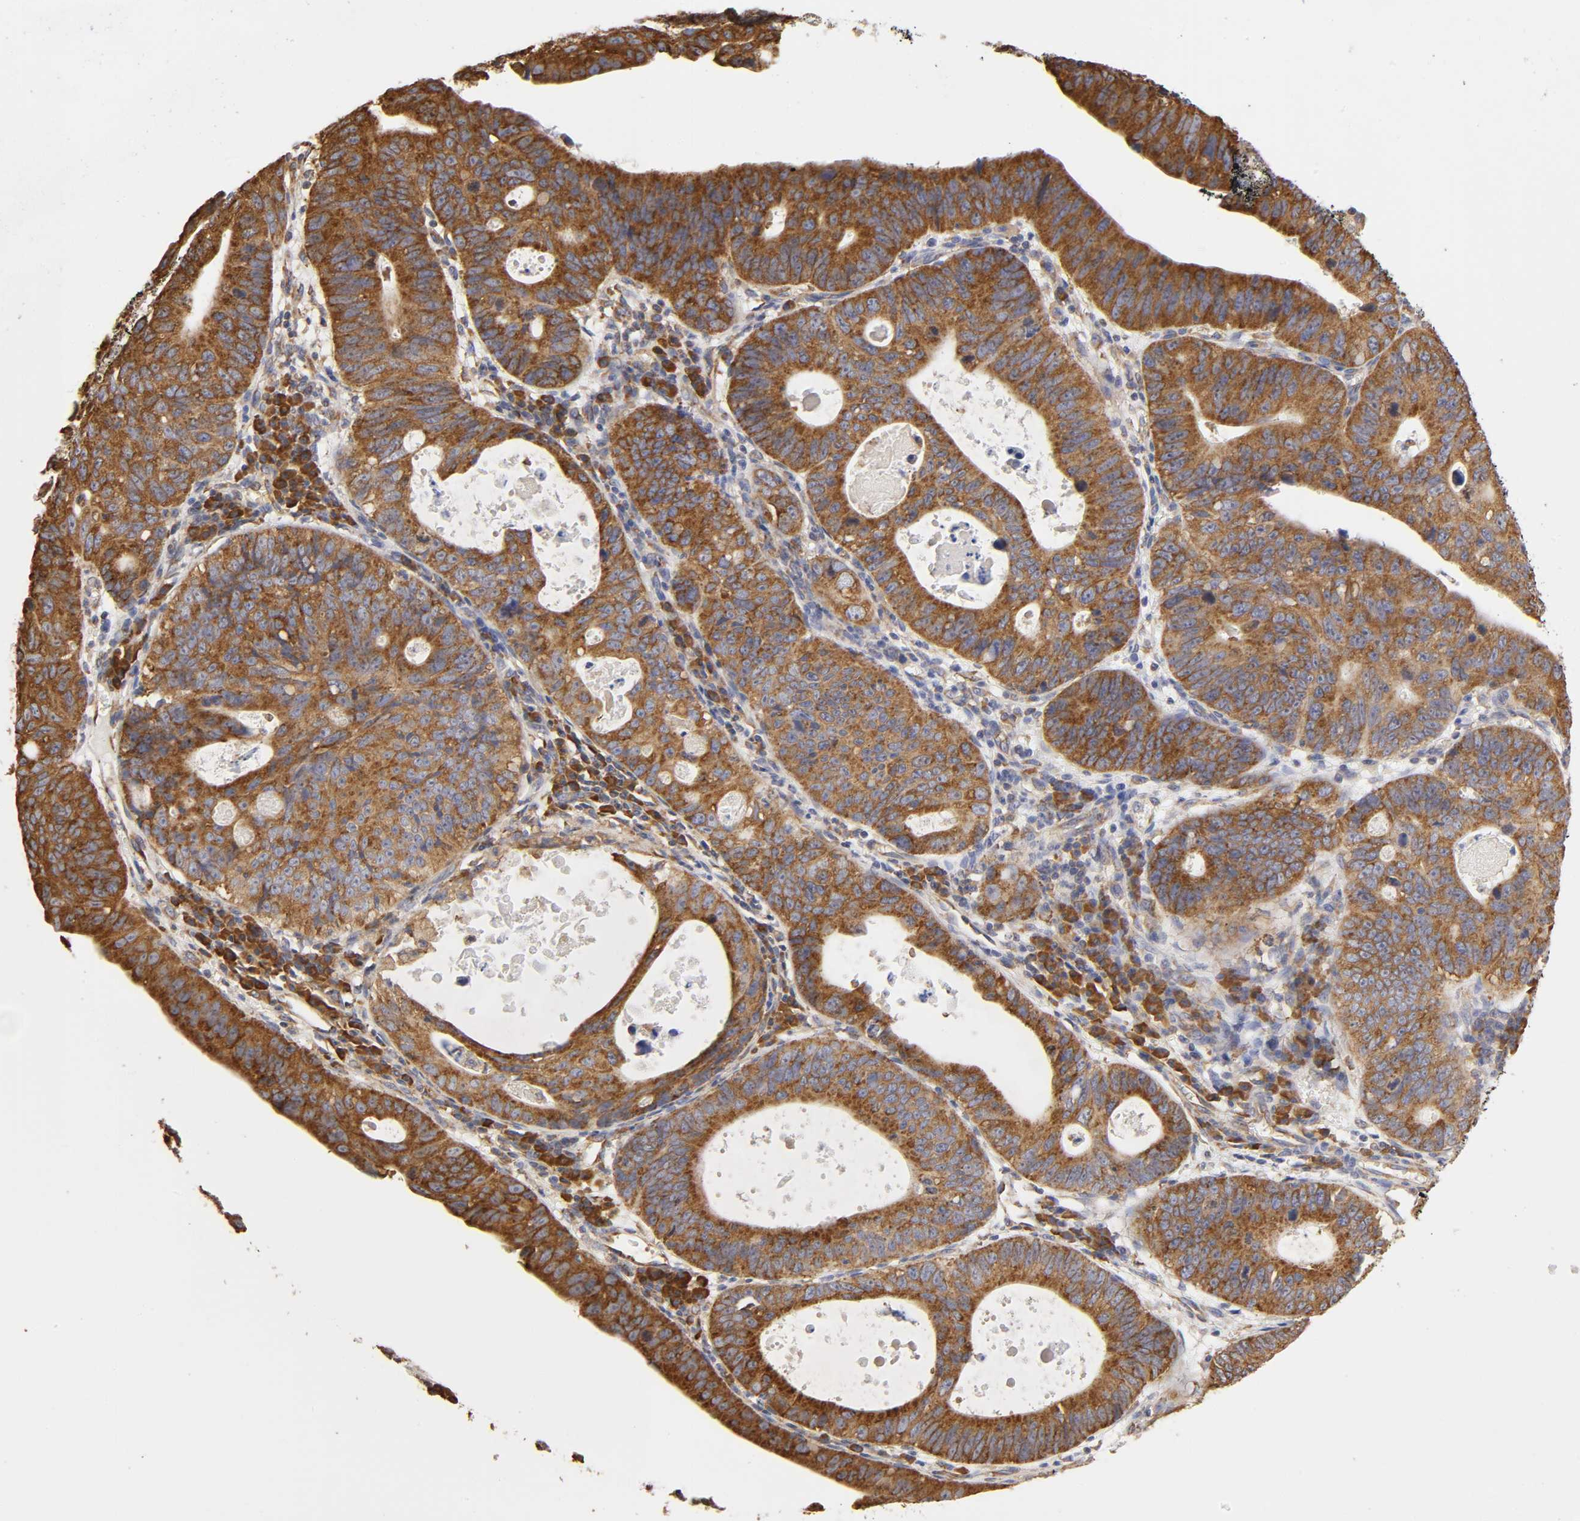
{"staining": {"intensity": "strong", "quantity": ">75%", "location": "cytoplasmic/membranous"}, "tissue": "stomach cancer", "cell_type": "Tumor cells", "image_type": "cancer", "snomed": [{"axis": "morphology", "description": "Adenocarcinoma, NOS"}, {"axis": "topography", "description": "Stomach"}], "caption": "Immunohistochemical staining of human stomach adenocarcinoma shows high levels of strong cytoplasmic/membranous expression in about >75% of tumor cells.", "gene": "RPL14", "patient": {"sex": "male", "age": 59}}